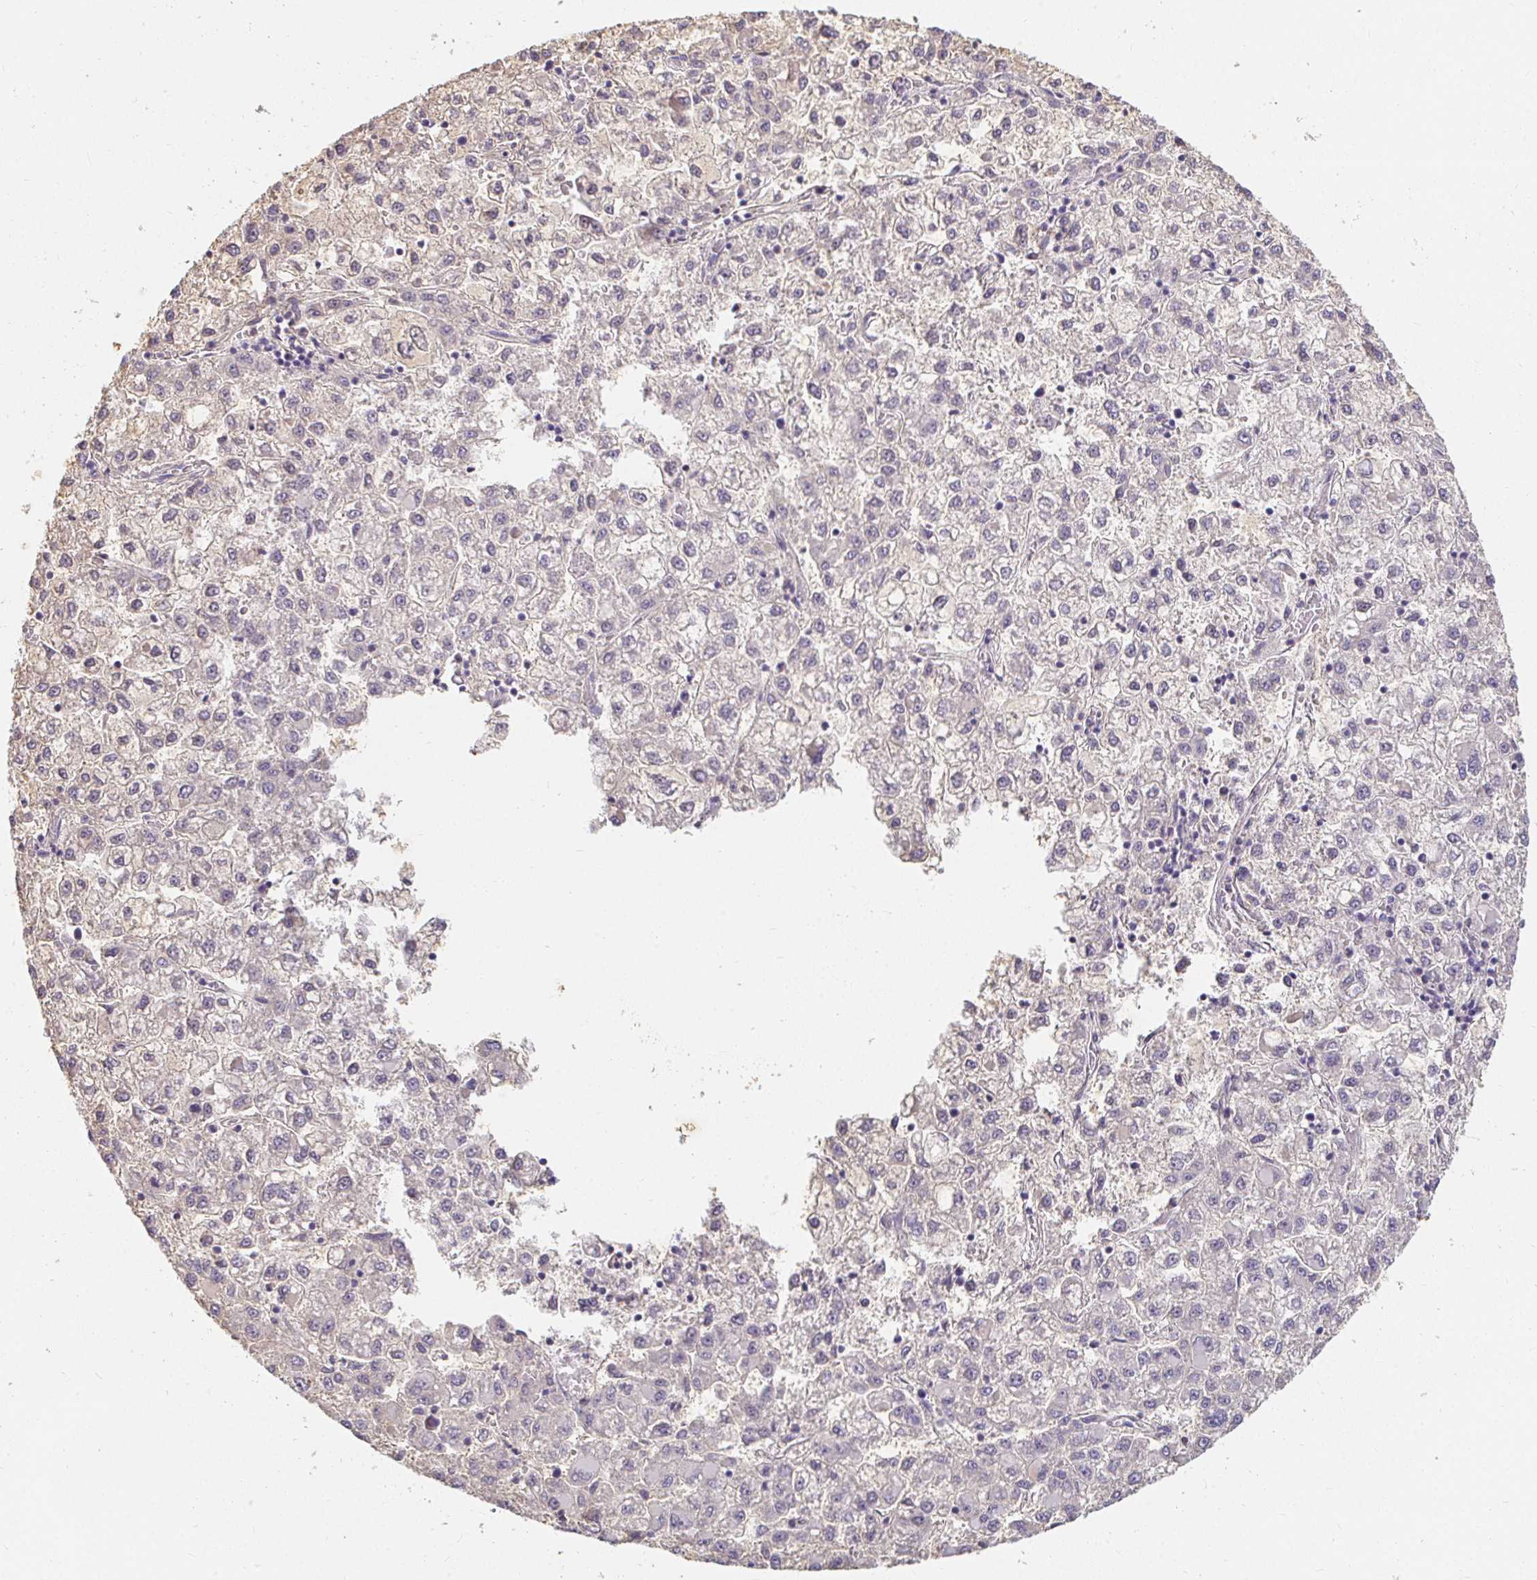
{"staining": {"intensity": "negative", "quantity": "none", "location": "none"}, "tissue": "liver cancer", "cell_type": "Tumor cells", "image_type": "cancer", "snomed": [{"axis": "morphology", "description": "Carcinoma, Hepatocellular, NOS"}, {"axis": "topography", "description": "Liver"}], "caption": "This is an IHC micrograph of human hepatocellular carcinoma (liver). There is no expression in tumor cells.", "gene": "LOXL4", "patient": {"sex": "male", "age": 40}}